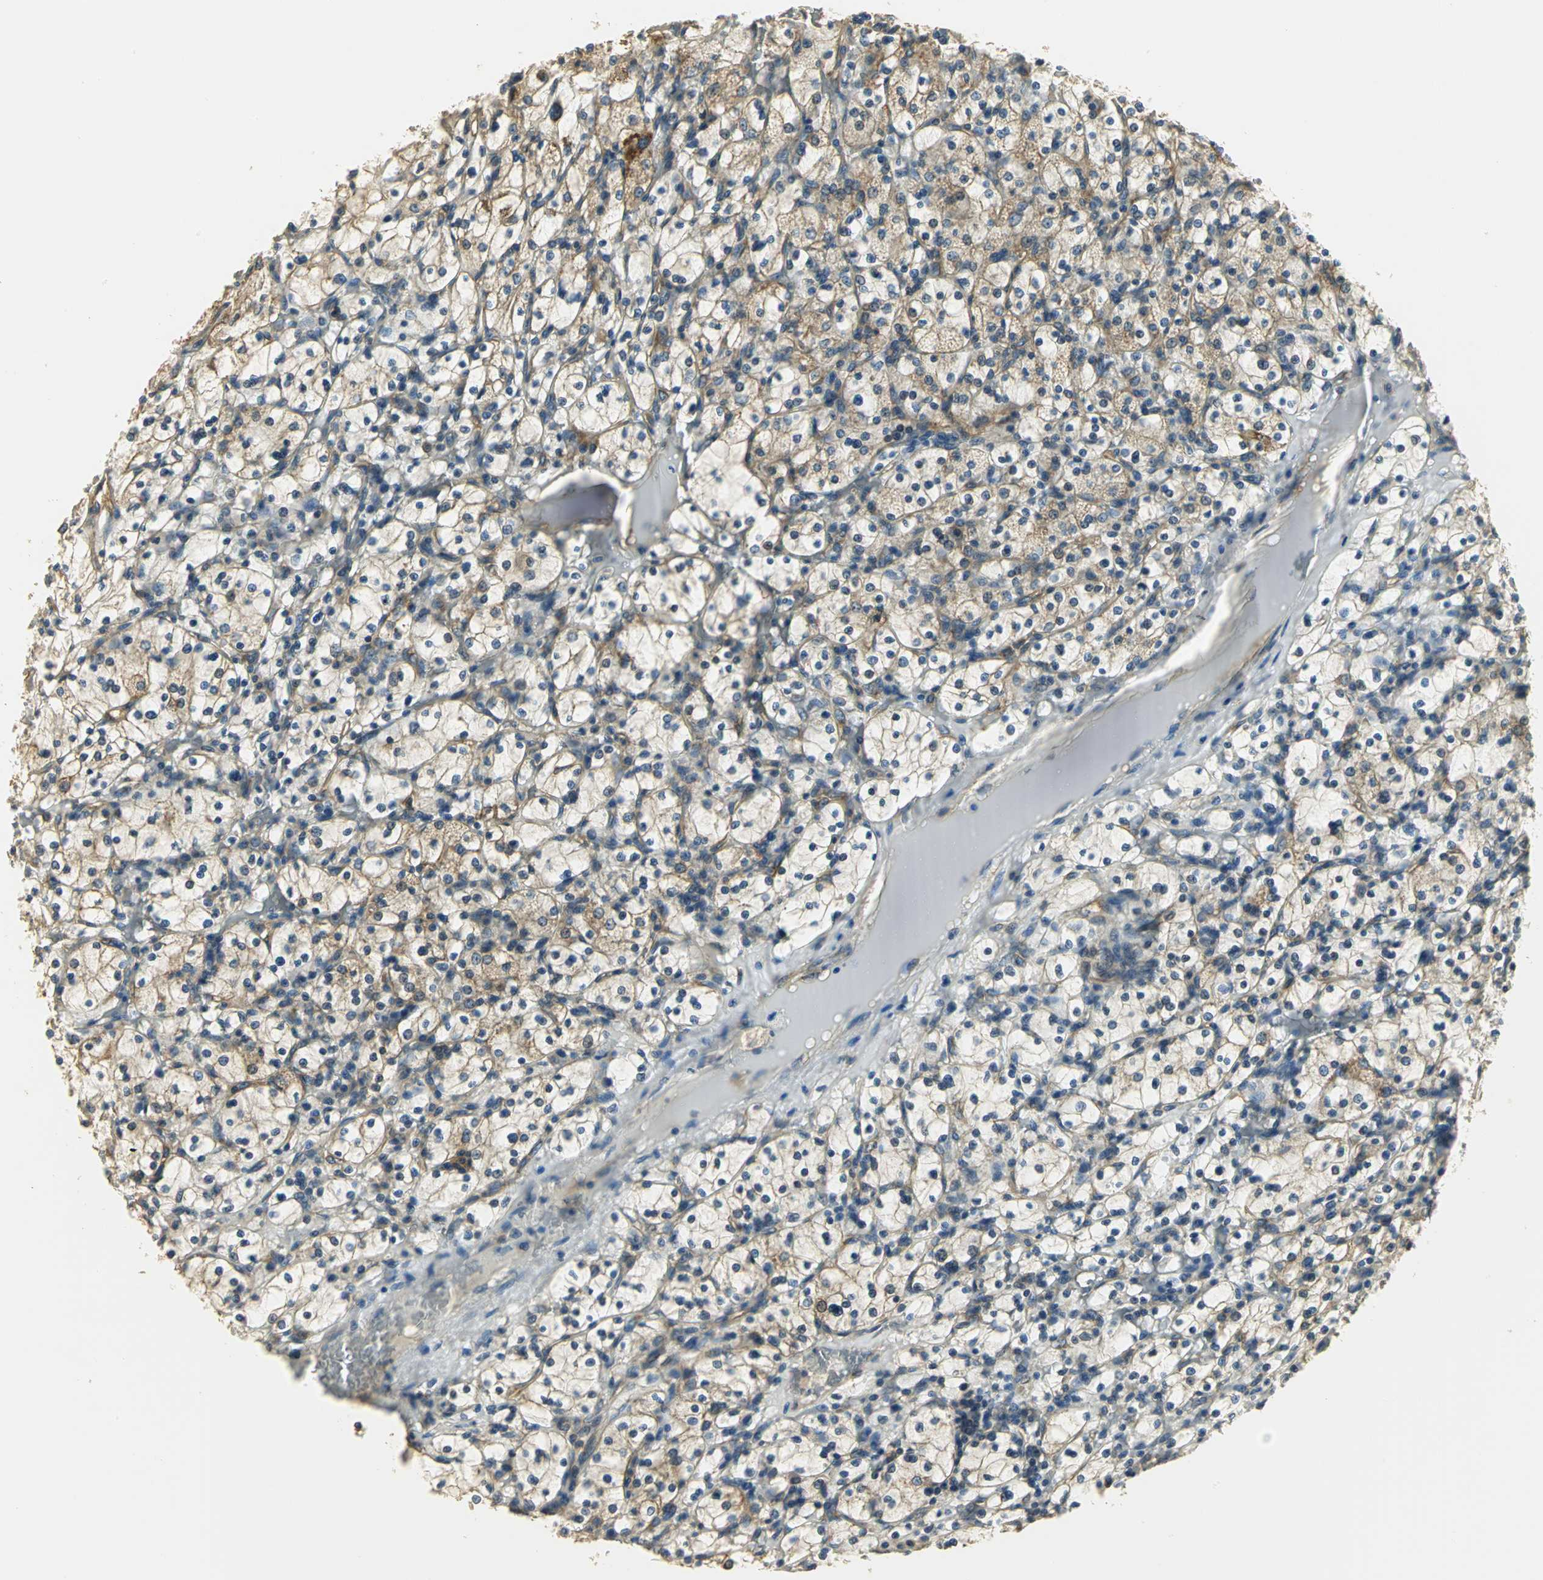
{"staining": {"intensity": "moderate", "quantity": ">75%", "location": "cytoplasmic/membranous"}, "tissue": "renal cancer", "cell_type": "Tumor cells", "image_type": "cancer", "snomed": [{"axis": "morphology", "description": "Adenocarcinoma, NOS"}, {"axis": "topography", "description": "Kidney"}], "caption": "Adenocarcinoma (renal) tissue demonstrates moderate cytoplasmic/membranous expression in about >75% of tumor cells (Brightfield microscopy of DAB IHC at high magnification).", "gene": "RARS1", "patient": {"sex": "female", "age": 83}}